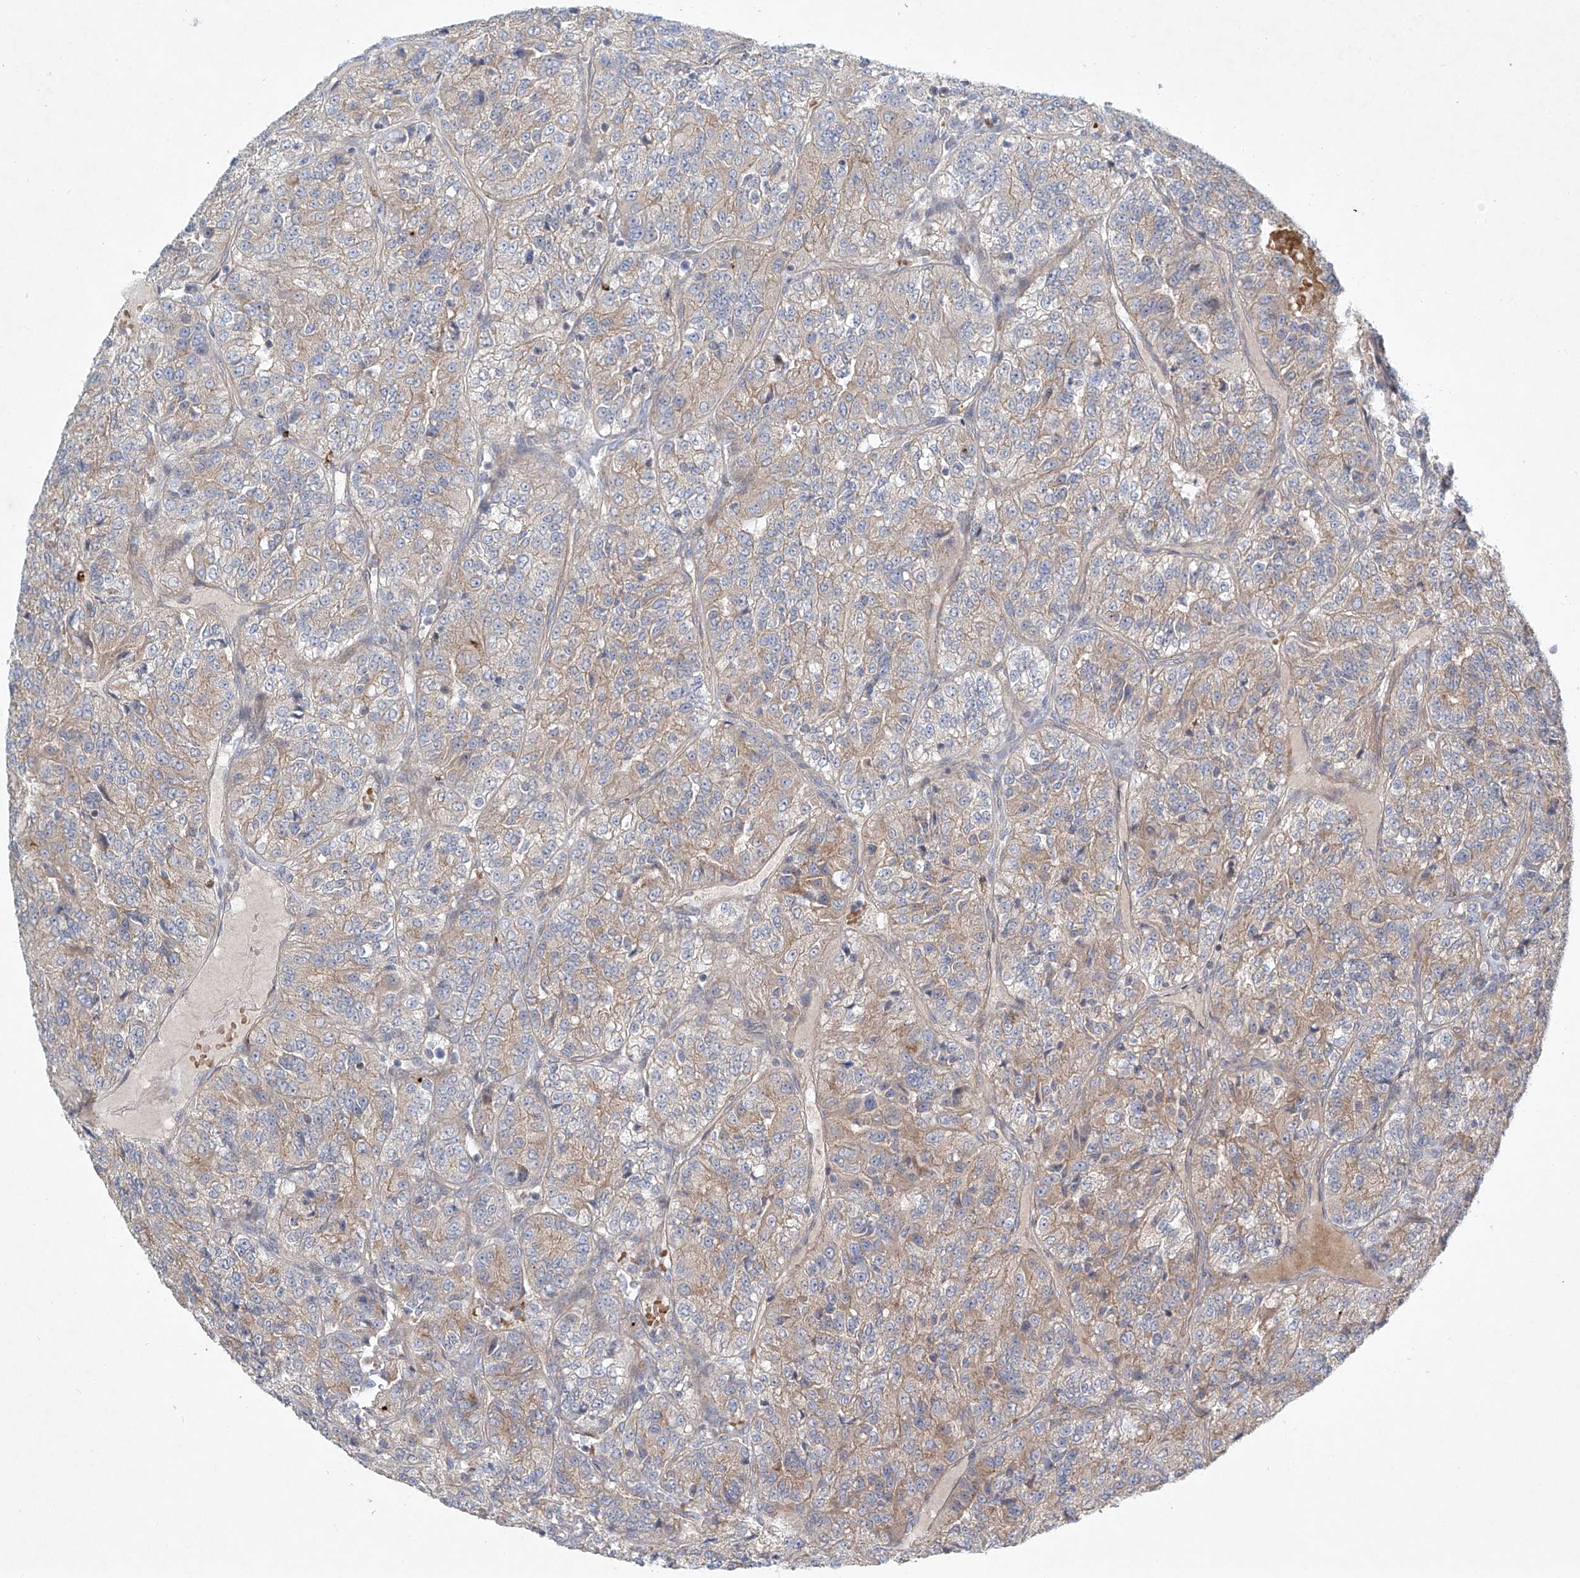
{"staining": {"intensity": "moderate", "quantity": "25%-75%", "location": "cytoplasmic/membranous"}, "tissue": "renal cancer", "cell_type": "Tumor cells", "image_type": "cancer", "snomed": [{"axis": "morphology", "description": "Adenocarcinoma, NOS"}, {"axis": "topography", "description": "Kidney"}], "caption": "Immunohistochemical staining of adenocarcinoma (renal) reveals medium levels of moderate cytoplasmic/membranous positivity in approximately 25%-75% of tumor cells.", "gene": "TJAP1", "patient": {"sex": "female", "age": 63}}